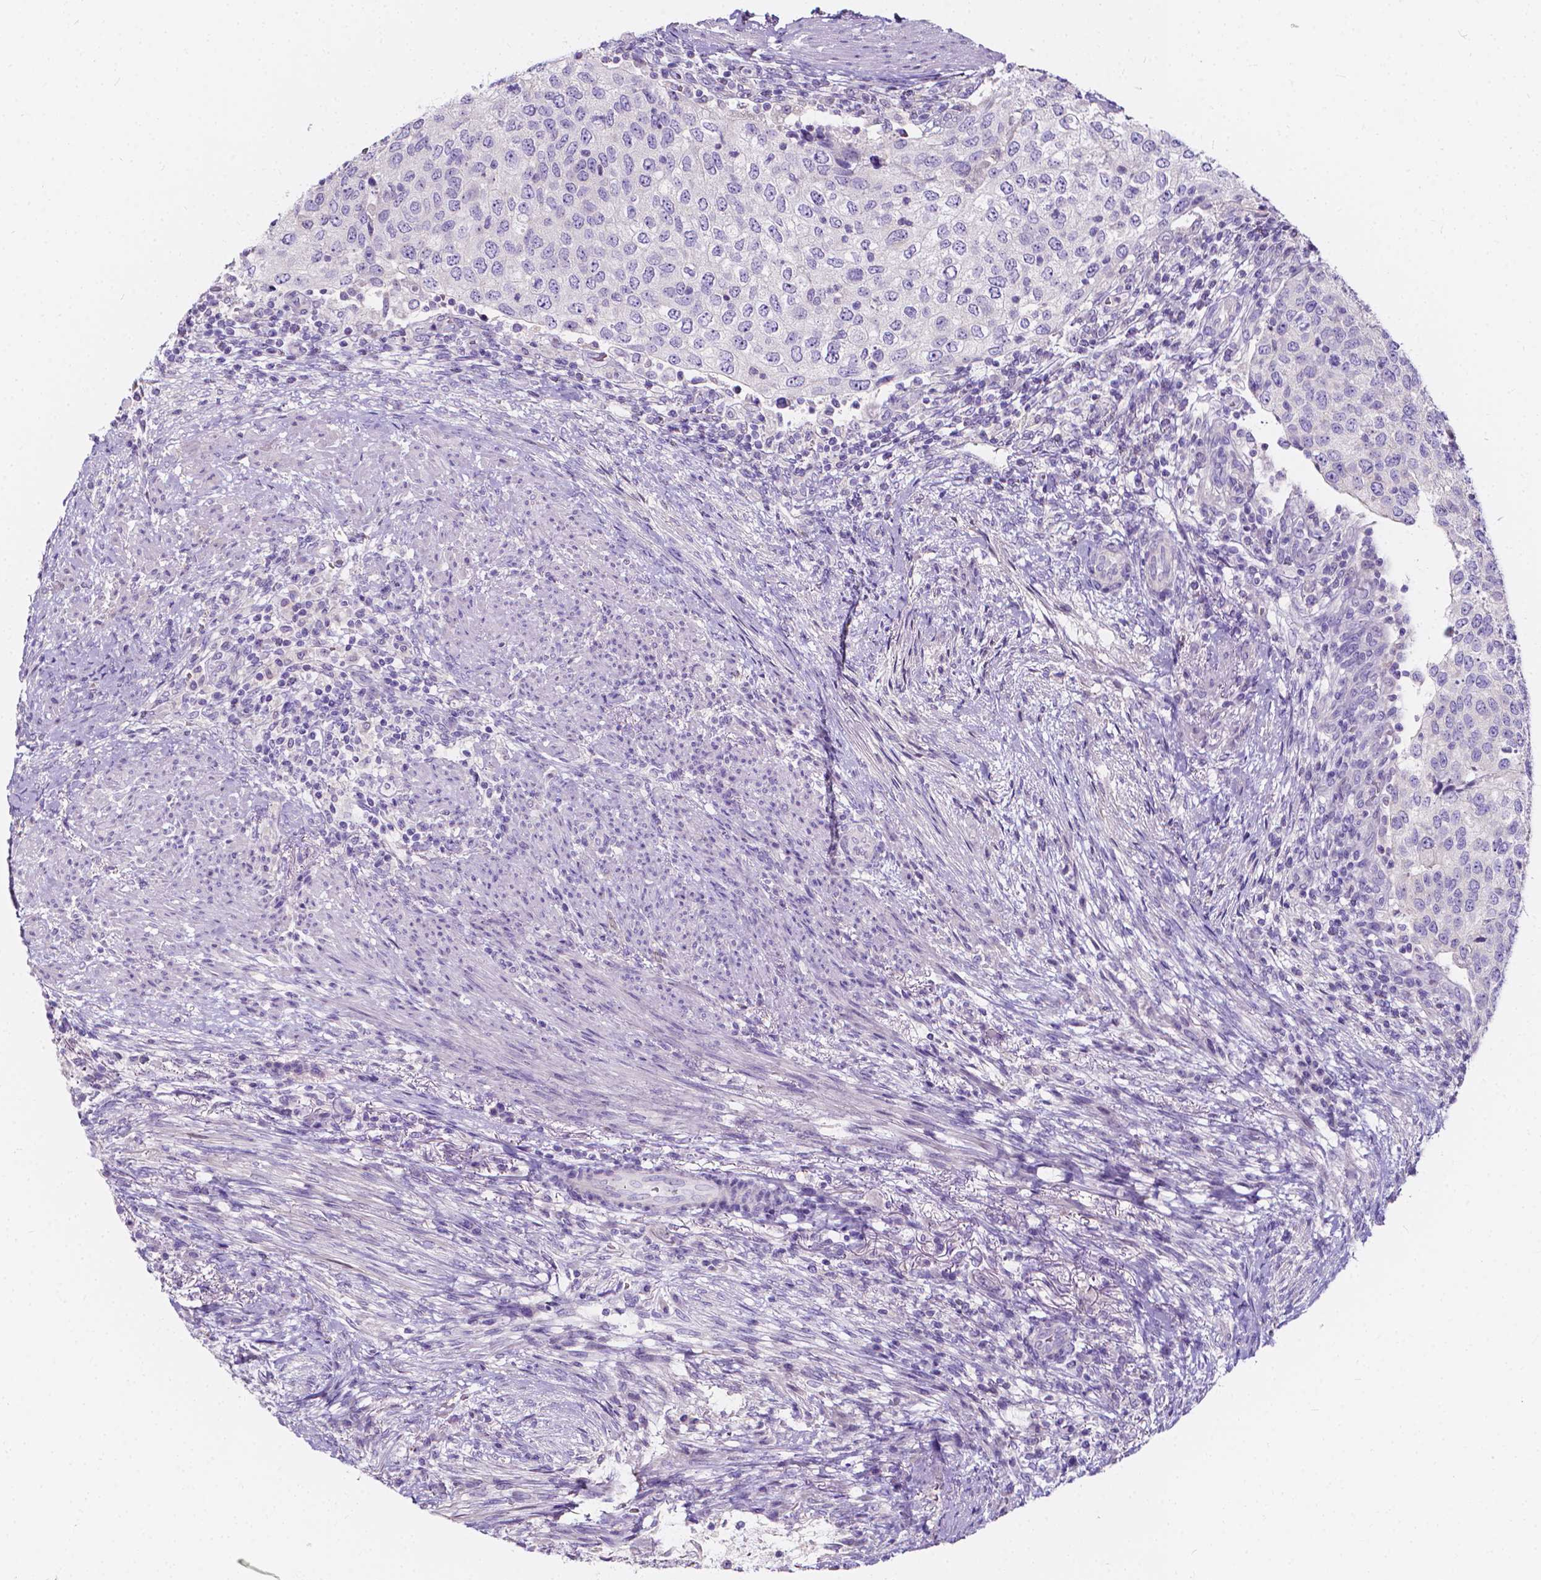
{"staining": {"intensity": "negative", "quantity": "none", "location": "none"}, "tissue": "urothelial cancer", "cell_type": "Tumor cells", "image_type": "cancer", "snomed": [{"axis": "morphology", "description": "Urothelial carcinoma, High grade"}, {"axis": "topography", "description": "Urinary bladder"}], "caption": "There is no significant staining in tumor cells of urothelial cancer.", "gene": "CLSTN2", "patient": {"sex": "female", "age": 78}}